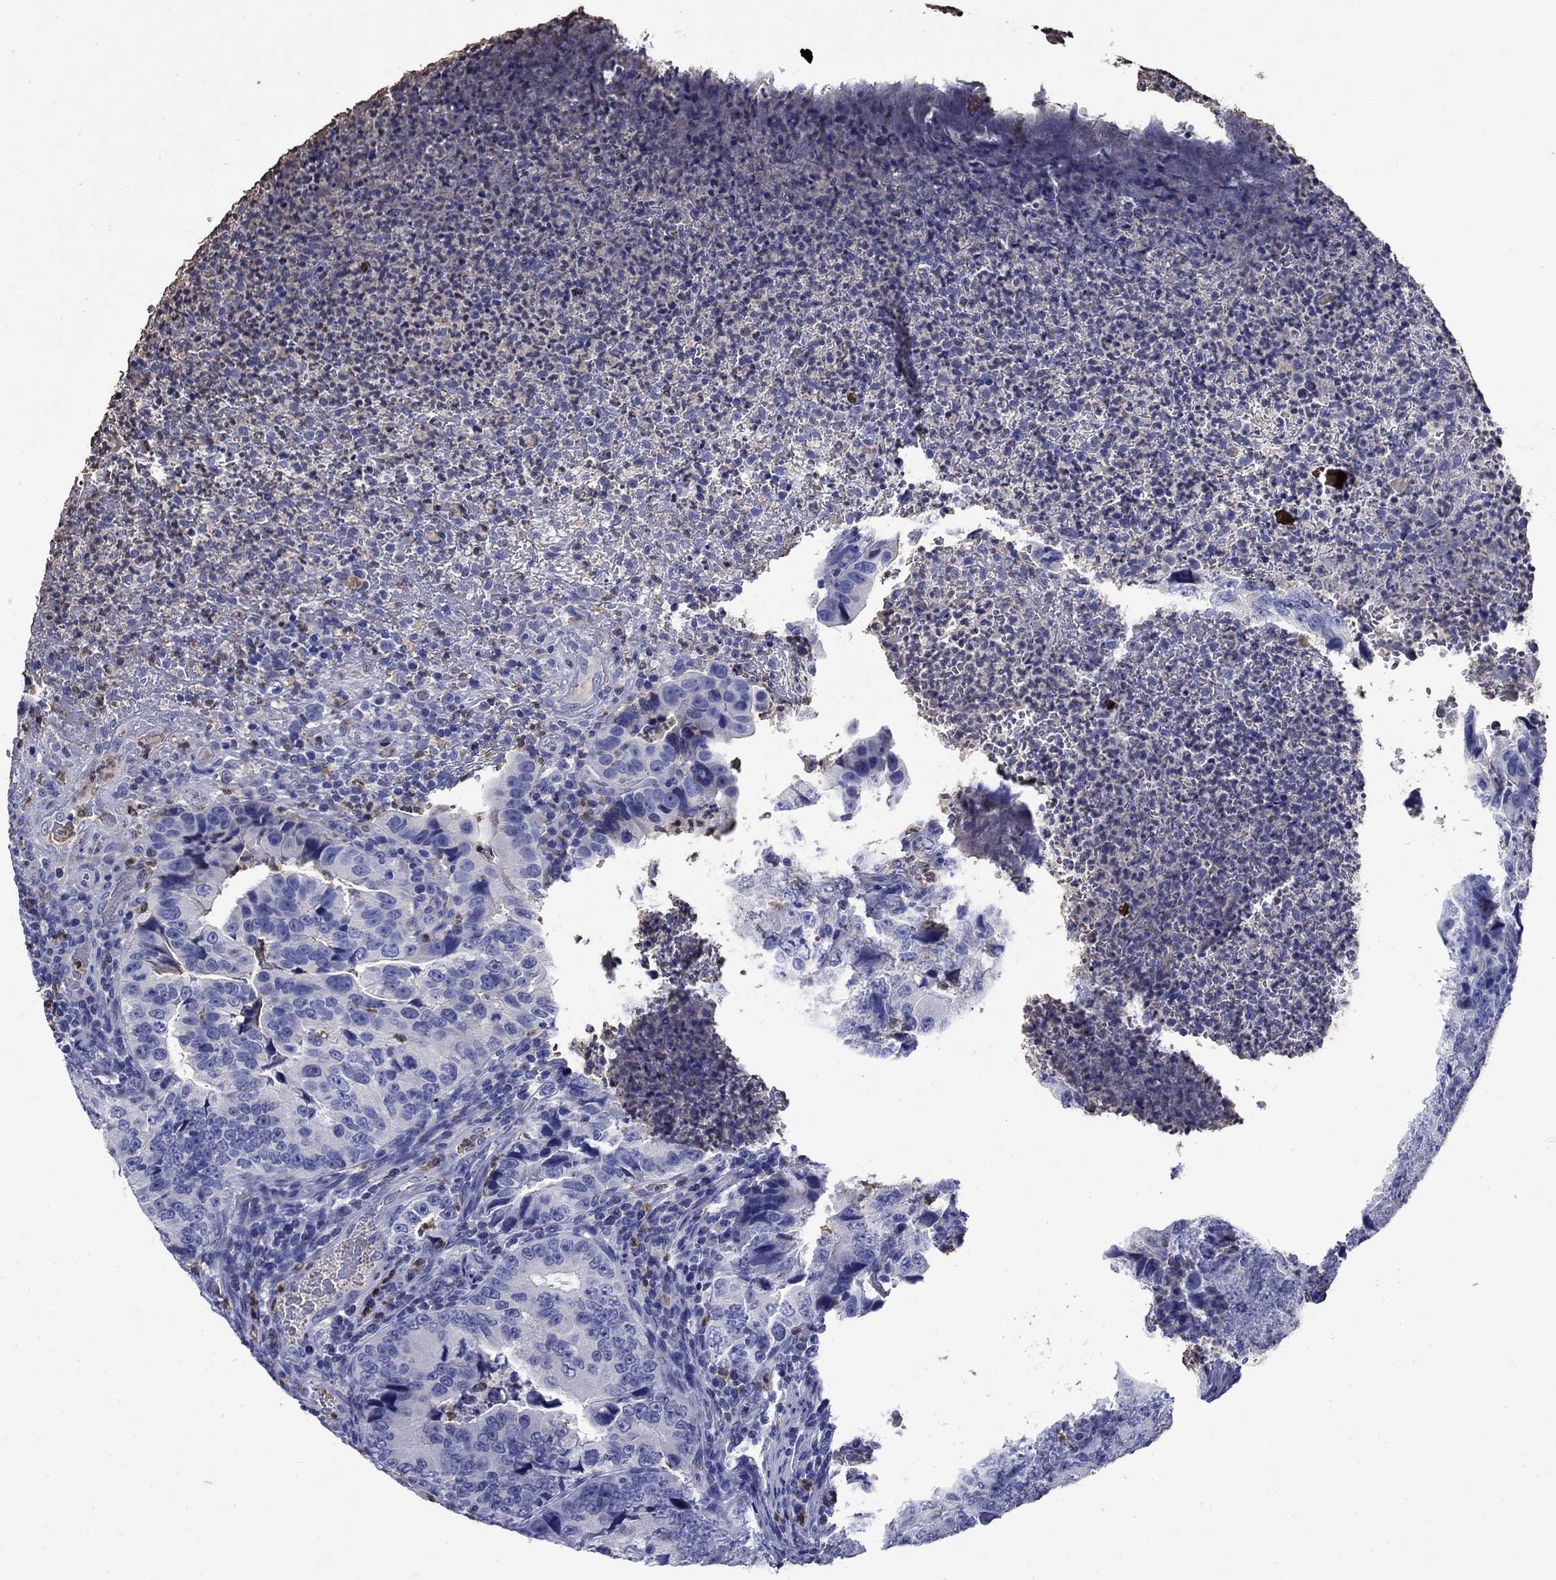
{"staining": {"intensity": "negative", "quantity": "none", "location": "none"}, "tissue": "colorectal cancer", "cell_type": "Tumor cells", "image_type": "cancer", "snomed": [{"axis": "morphology", "description": "Adenocarcinoma, NOS"}, {"axis": "topography", "description": "Colon"}], "caption": "Tumor cells are negative for brown protein staining in adenocarcinoma (colorectal).", "gene": "TFR2", "patient": {"sex": "female", "age": 72}}